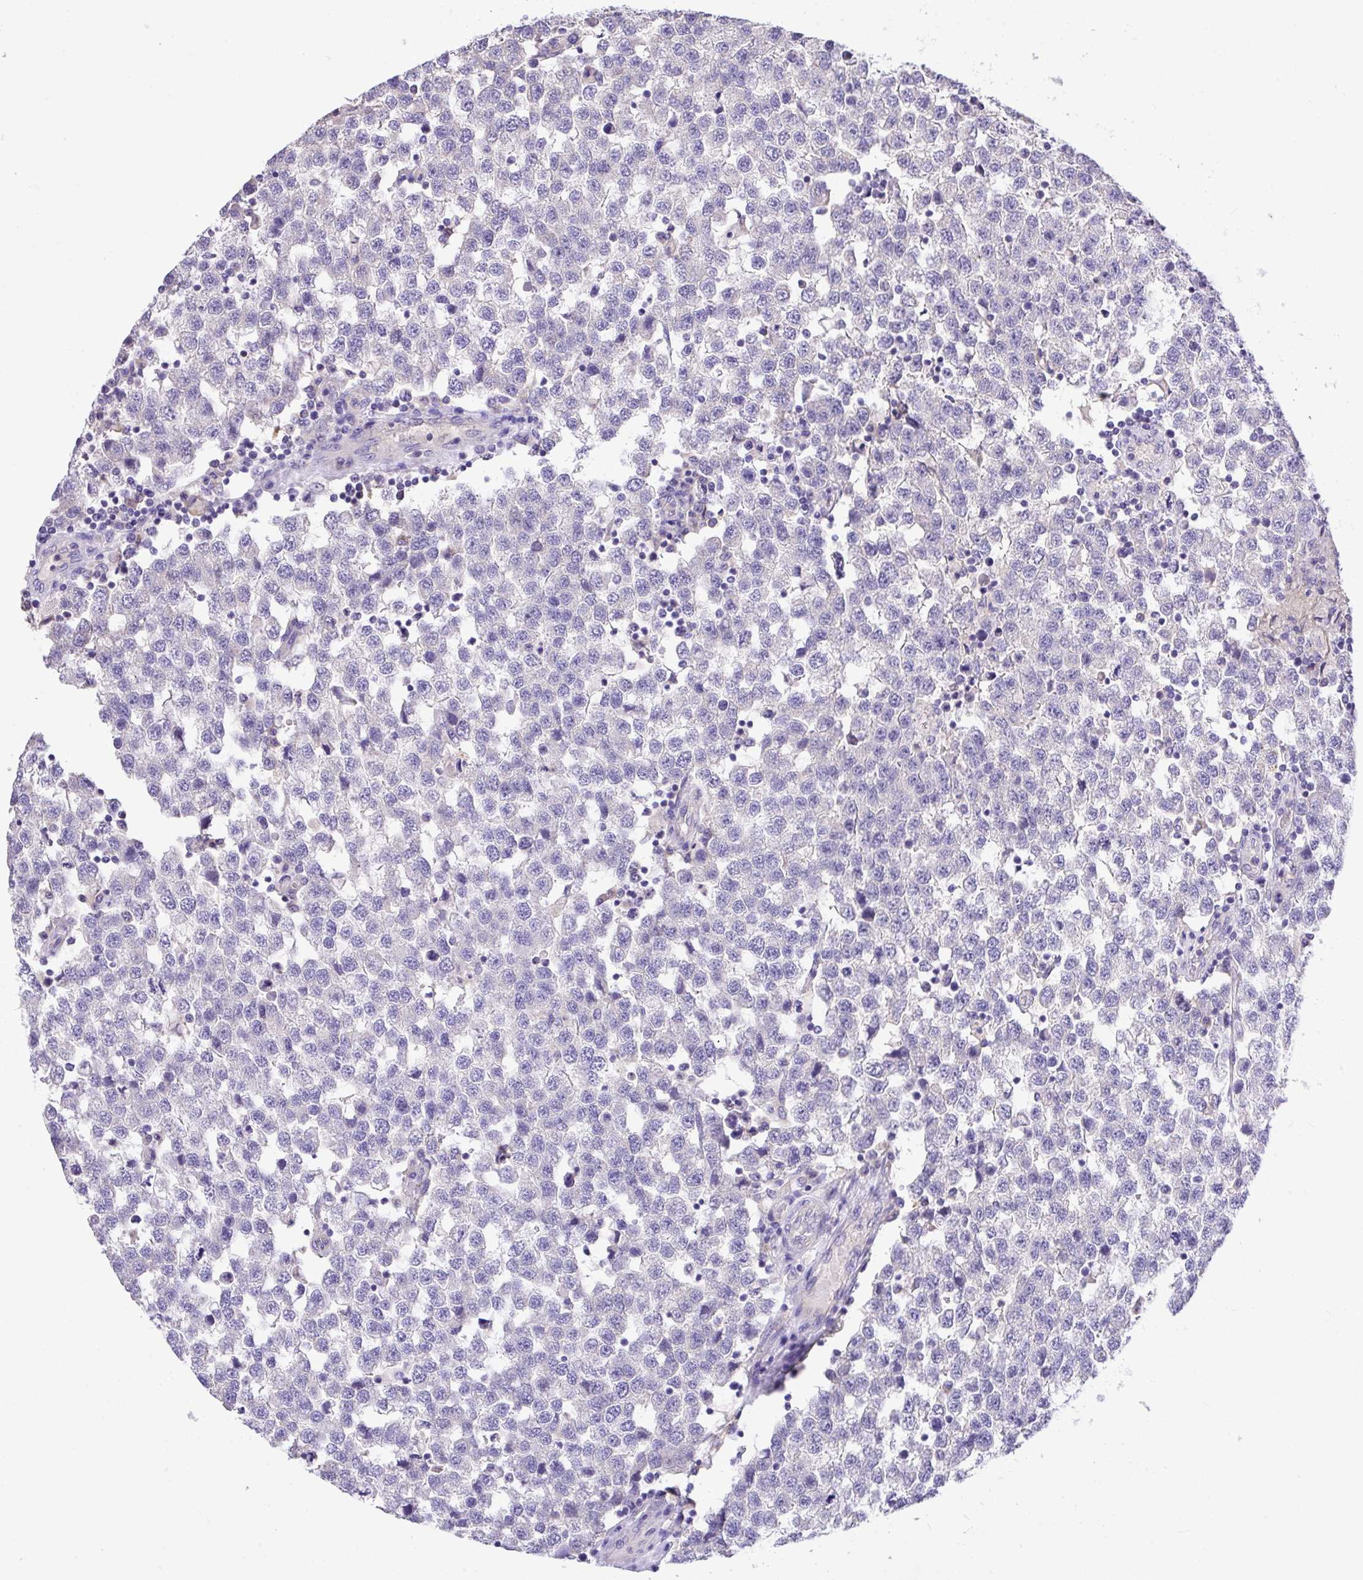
{"staining": {"intensity": "negative", "quantity": "none", "location": "none"}, "tissue": "testis cancer", "cell_type": "Tumor cells", "image_type": "cancer", "snomed": [{"axis": "morphology", "description": "Seminoma, NOS"}, {"axis": "topography", "description": "Testis"}], "caption": "Immunohistochemical staining of human testis cancer shows no significant expression in tumor cells. The staining is performed using DAB (3,3'-diaminobenzidine) brown chromogen with nuclei counter-stained in using hematoxylin.", "gene": "MPC2", "patient": {"sex": "male", "age": 34}}